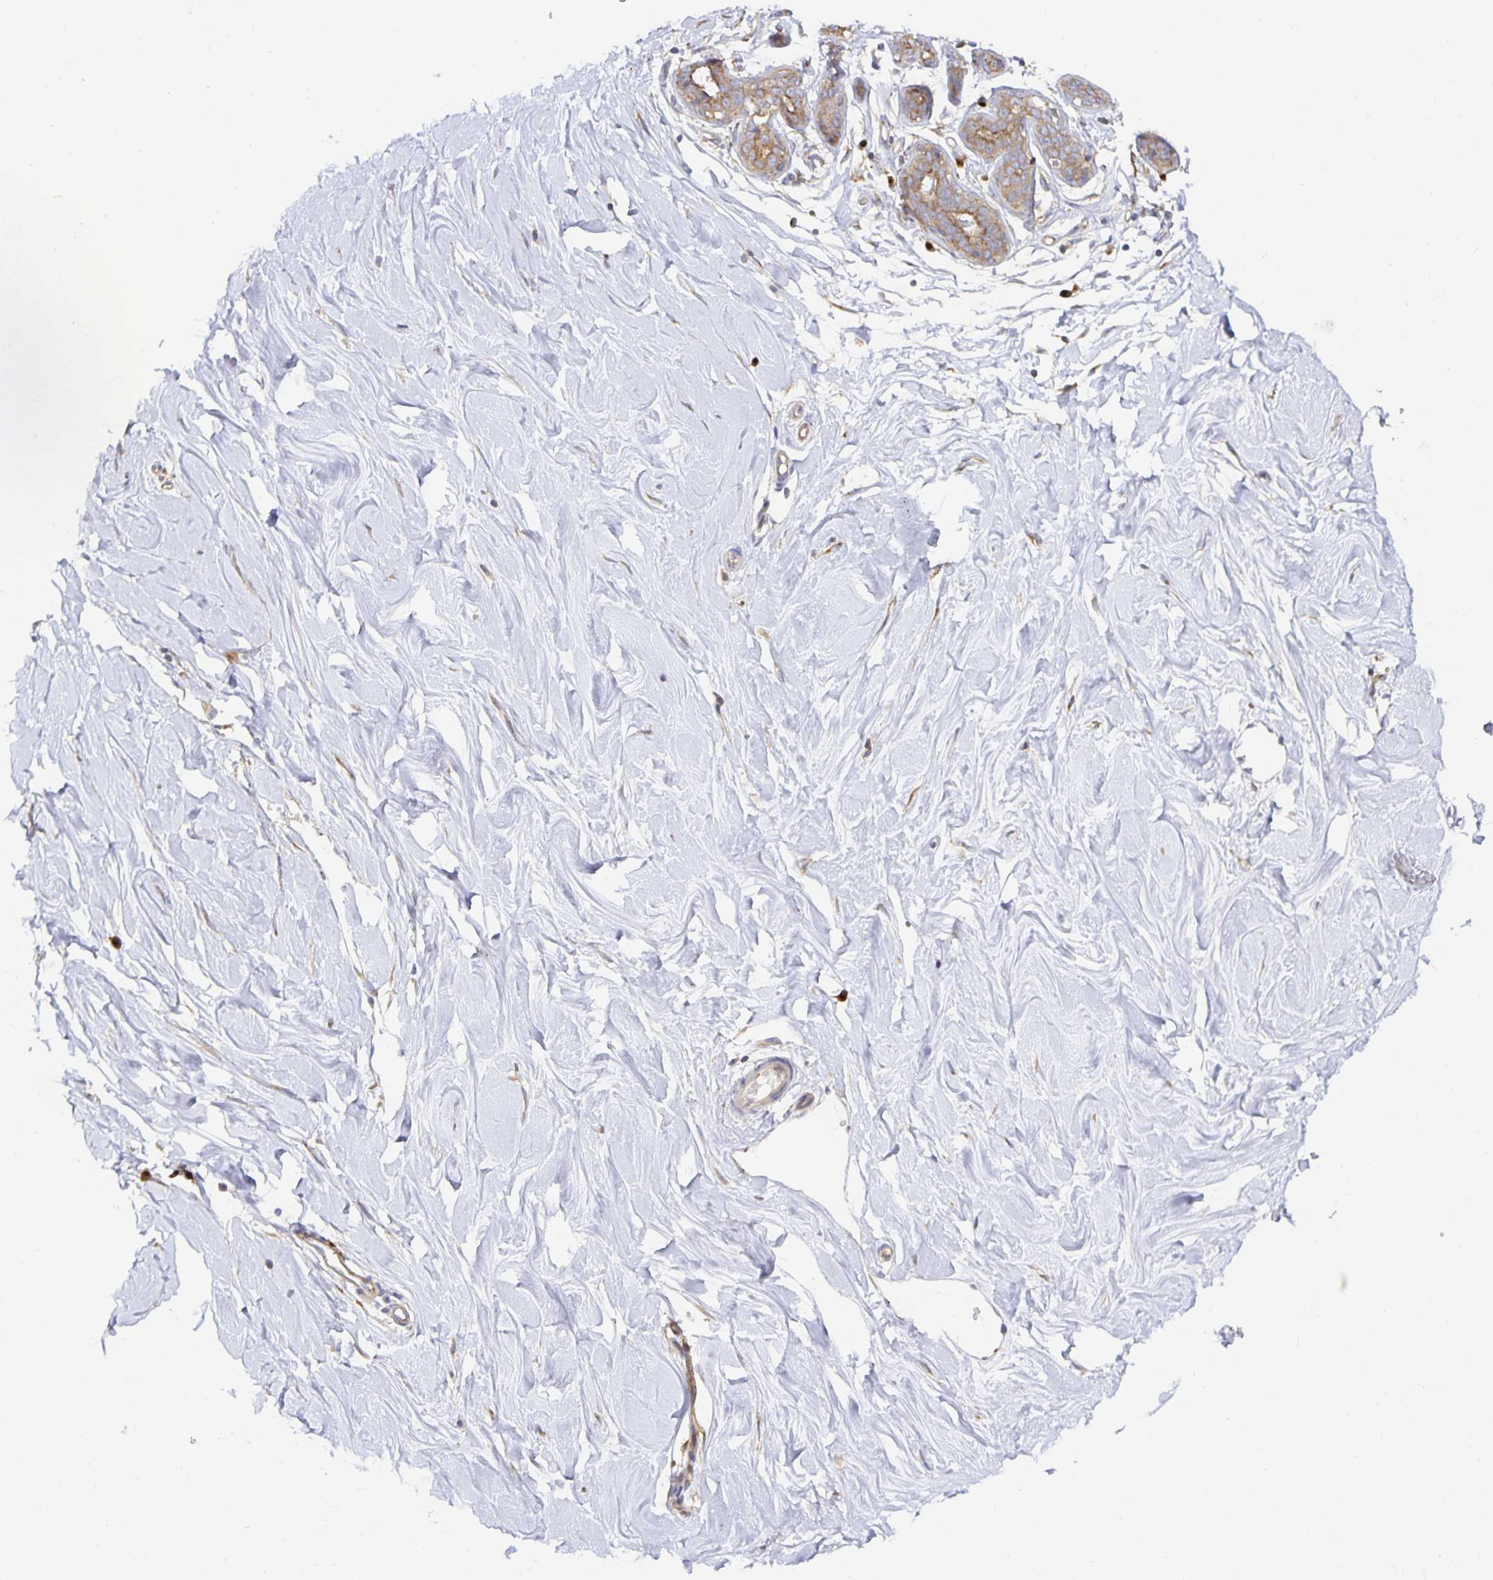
{"staining": {"intensity": "negative", "quantity": "none", "location": "none"}, "tissue": "breast", "cell_type": "Adipocytes", "image_type": "normal", "snomed": [{"axis": "morphology", "description": "Normal tissue, NOS"}, {"axis": "topography", "description": "Breast"}], "caption": "Immunohistochemical staining of benign breast demonstrates no significant positivity in adipocytes. (Brightfield microscopy of DAB (3,3'-diaminobenzidine) IHC at high magnification).", "gene": "USO1", "patient": {"sex": "female", "age": 27}}